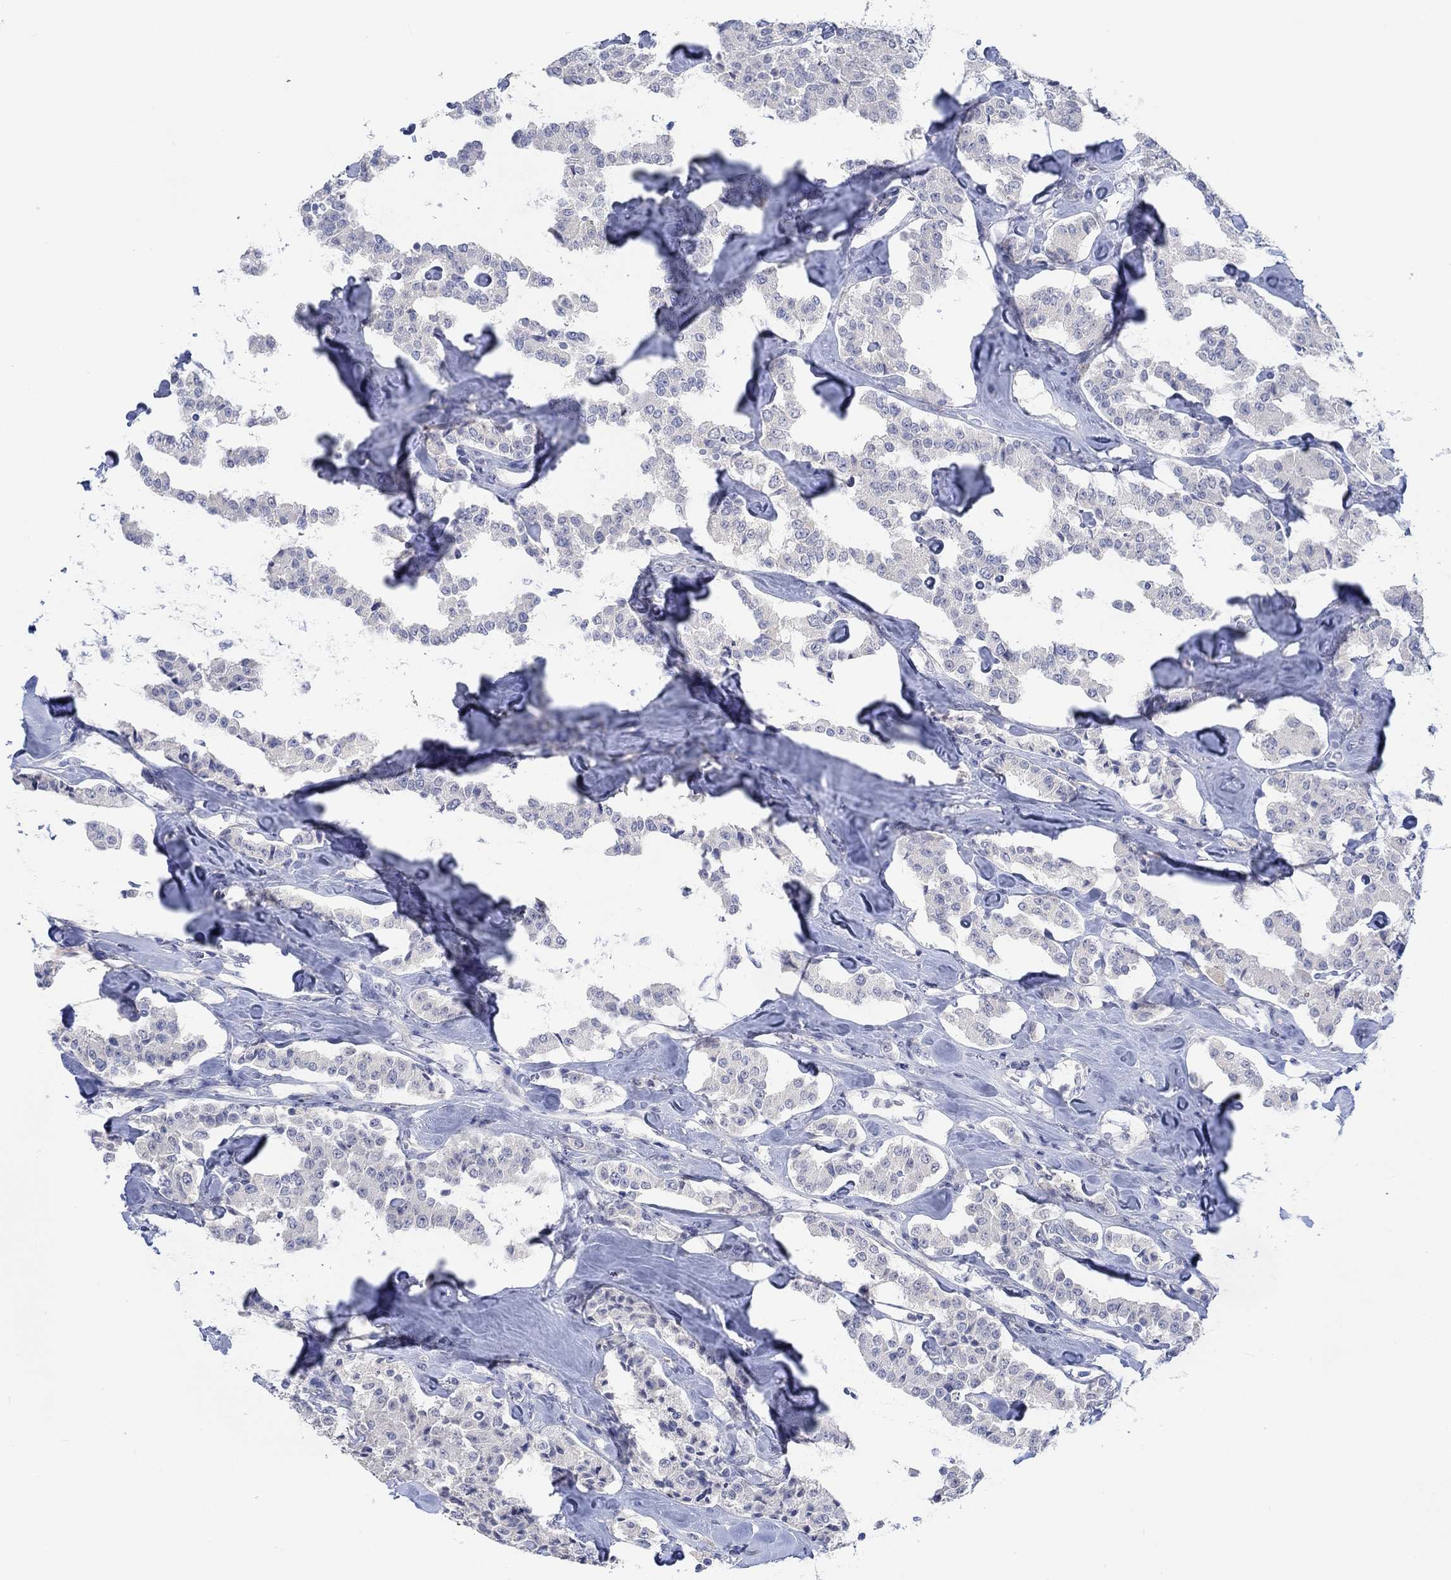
{"staining": {"intensity": "negative", "quantity": "none", "location": "none"}, "tissue": "carcinoid", "cell_type": "Tumor cells", "image_type": "cancer", "snomed": [{"axis": "morphology", "description": "Carcinoid, malignant, NOS"}, {"axis": "topography", "description": "Pancreas"}], "caption": "Human carcinoid stained for a protein using IHC exhibits no expression in tumor cells.", "gene": "DLK1", "patient": {"sex": "male", "age": 41}}